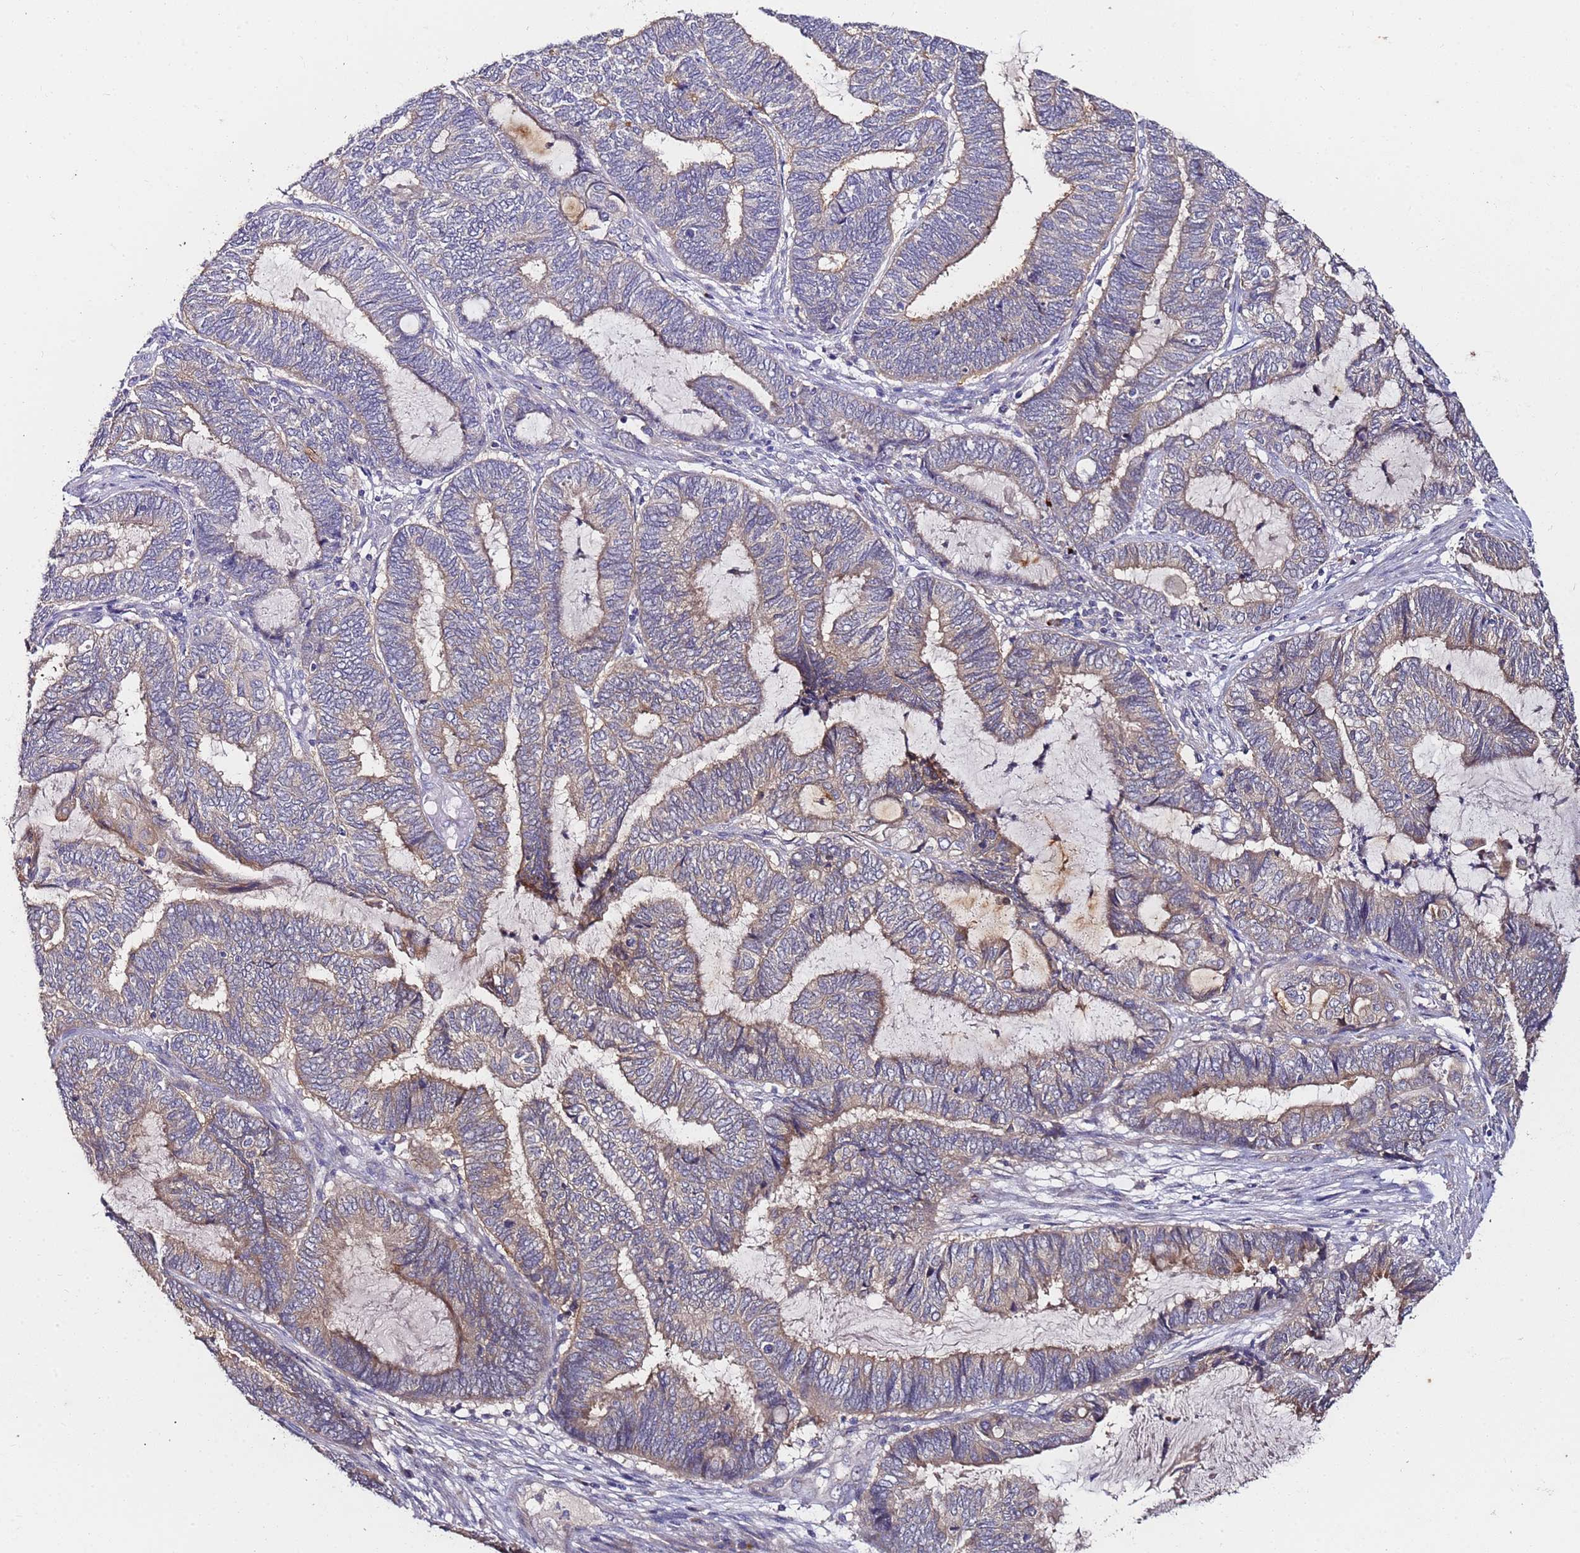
{"staining": {"intensity": "weak", "quantity": "25%-75%", "location": "cytoplasmic/membranous"}, "tissue": "endometrial cancer", "cell_type": "Tumor cells", "image_type": "cancer", "snomed": [{"axis": "morphology", "description": "Adenocarcinoma, NOS"}, {"axis": "topography", "description": "Uterus"}, {"axis": "topography", "description": "Endometrium"}], "caption": "There is low levels of weak cytoplasmic/membranous expression in tumor cells of adenocarcinoma (endometrial), as demonstrated by immunohistochemical staining (brown color).", "gene": "SRRM5", "patient": {"sex": "female", "age": 70}}